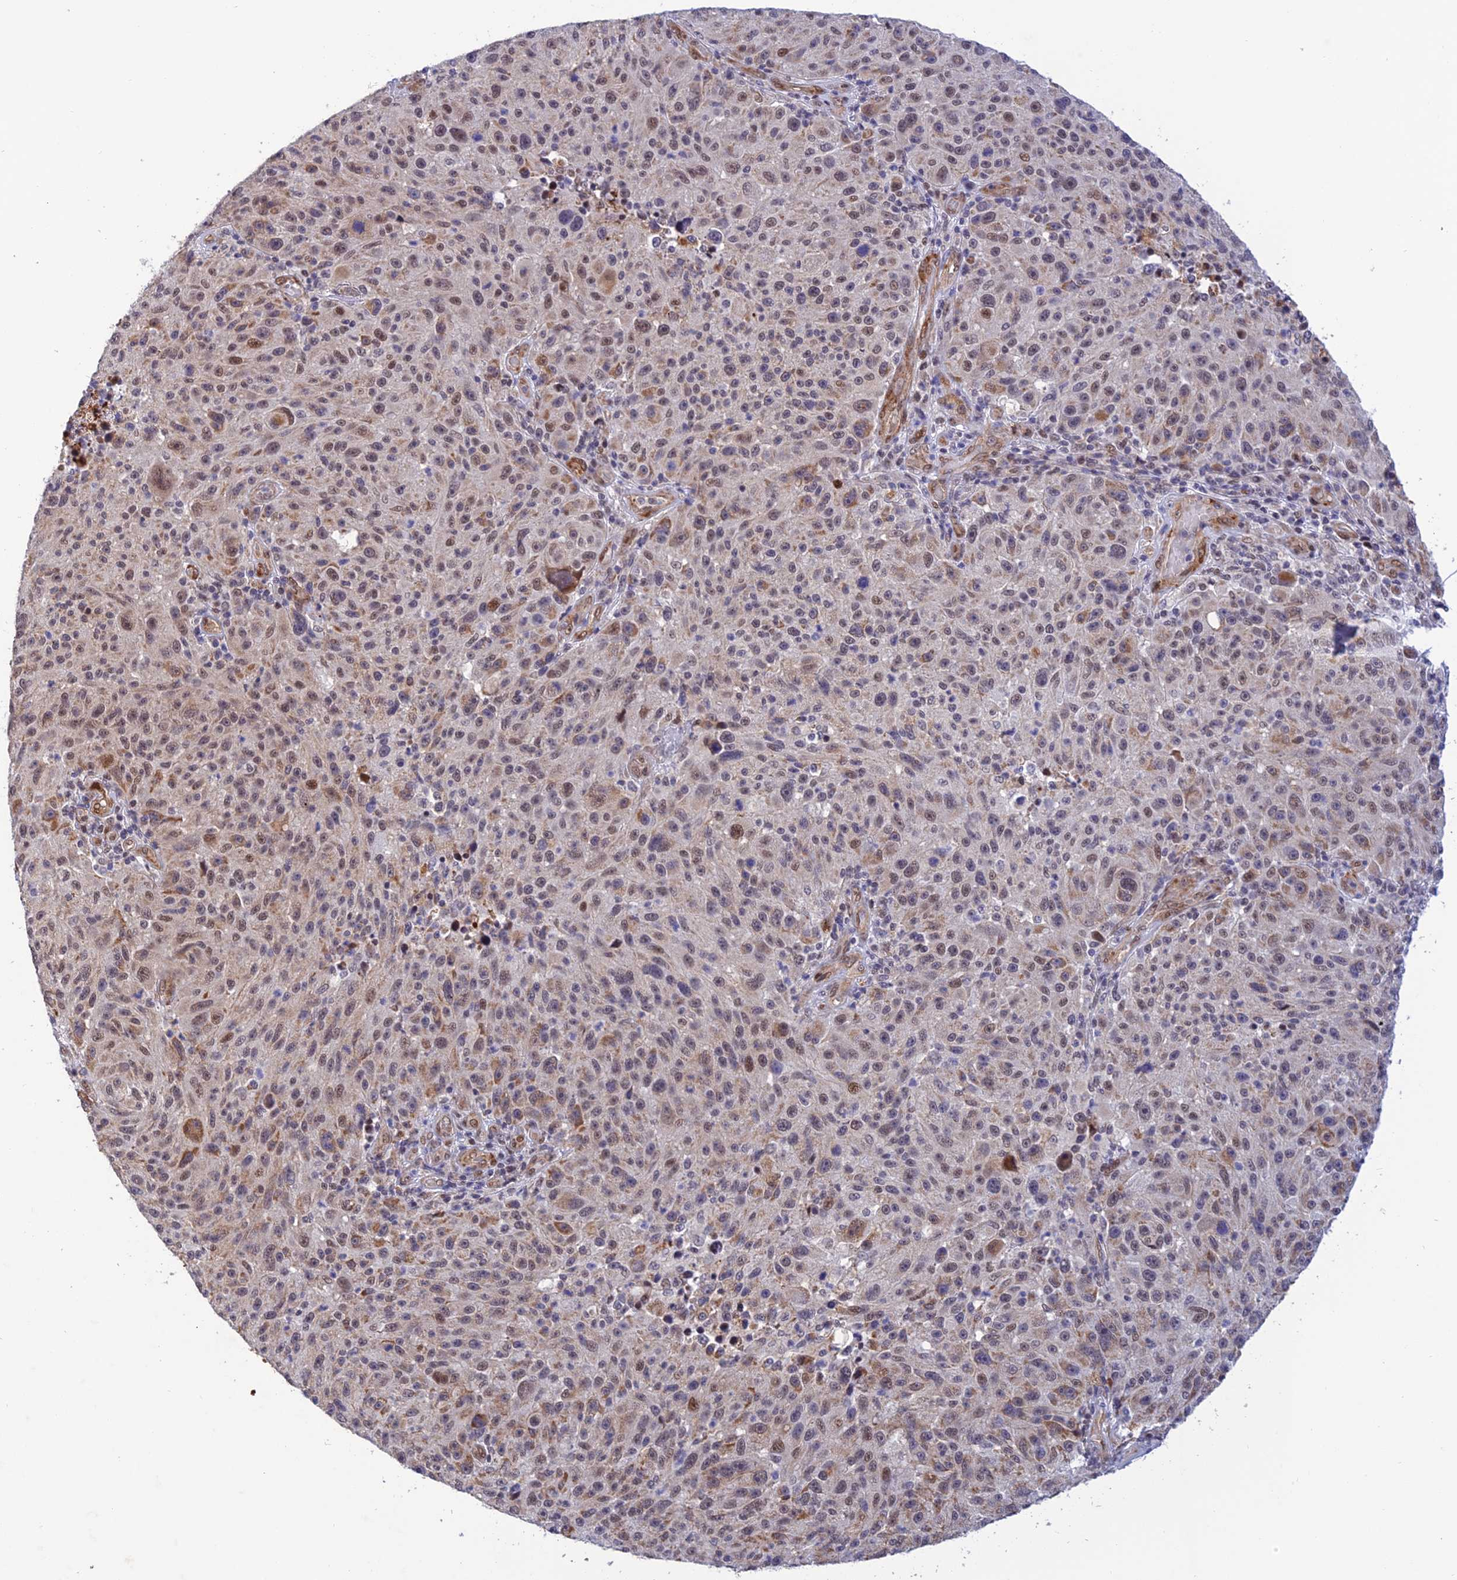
{"staining": {"intensity": "moderate", "quantity": "25%-75%", "location": "nuclear"}, "tissue": "melanoma", "cell_type": "Tumor cells", "image_type": "cancer", "snomed": [{"axis": "morphology", "description": "Malignant melanoma, NOS"}, {"axis": "topography", "description": "Skin"}], "caption": "Moderate nuclear positivity for a protein is appreciated in about 25%-75% of tumor cells of malignant melanoma using immunohistochemistry (IHC).", "gene": "WDR55", "patient": {"sex": "male", "age": 53}}